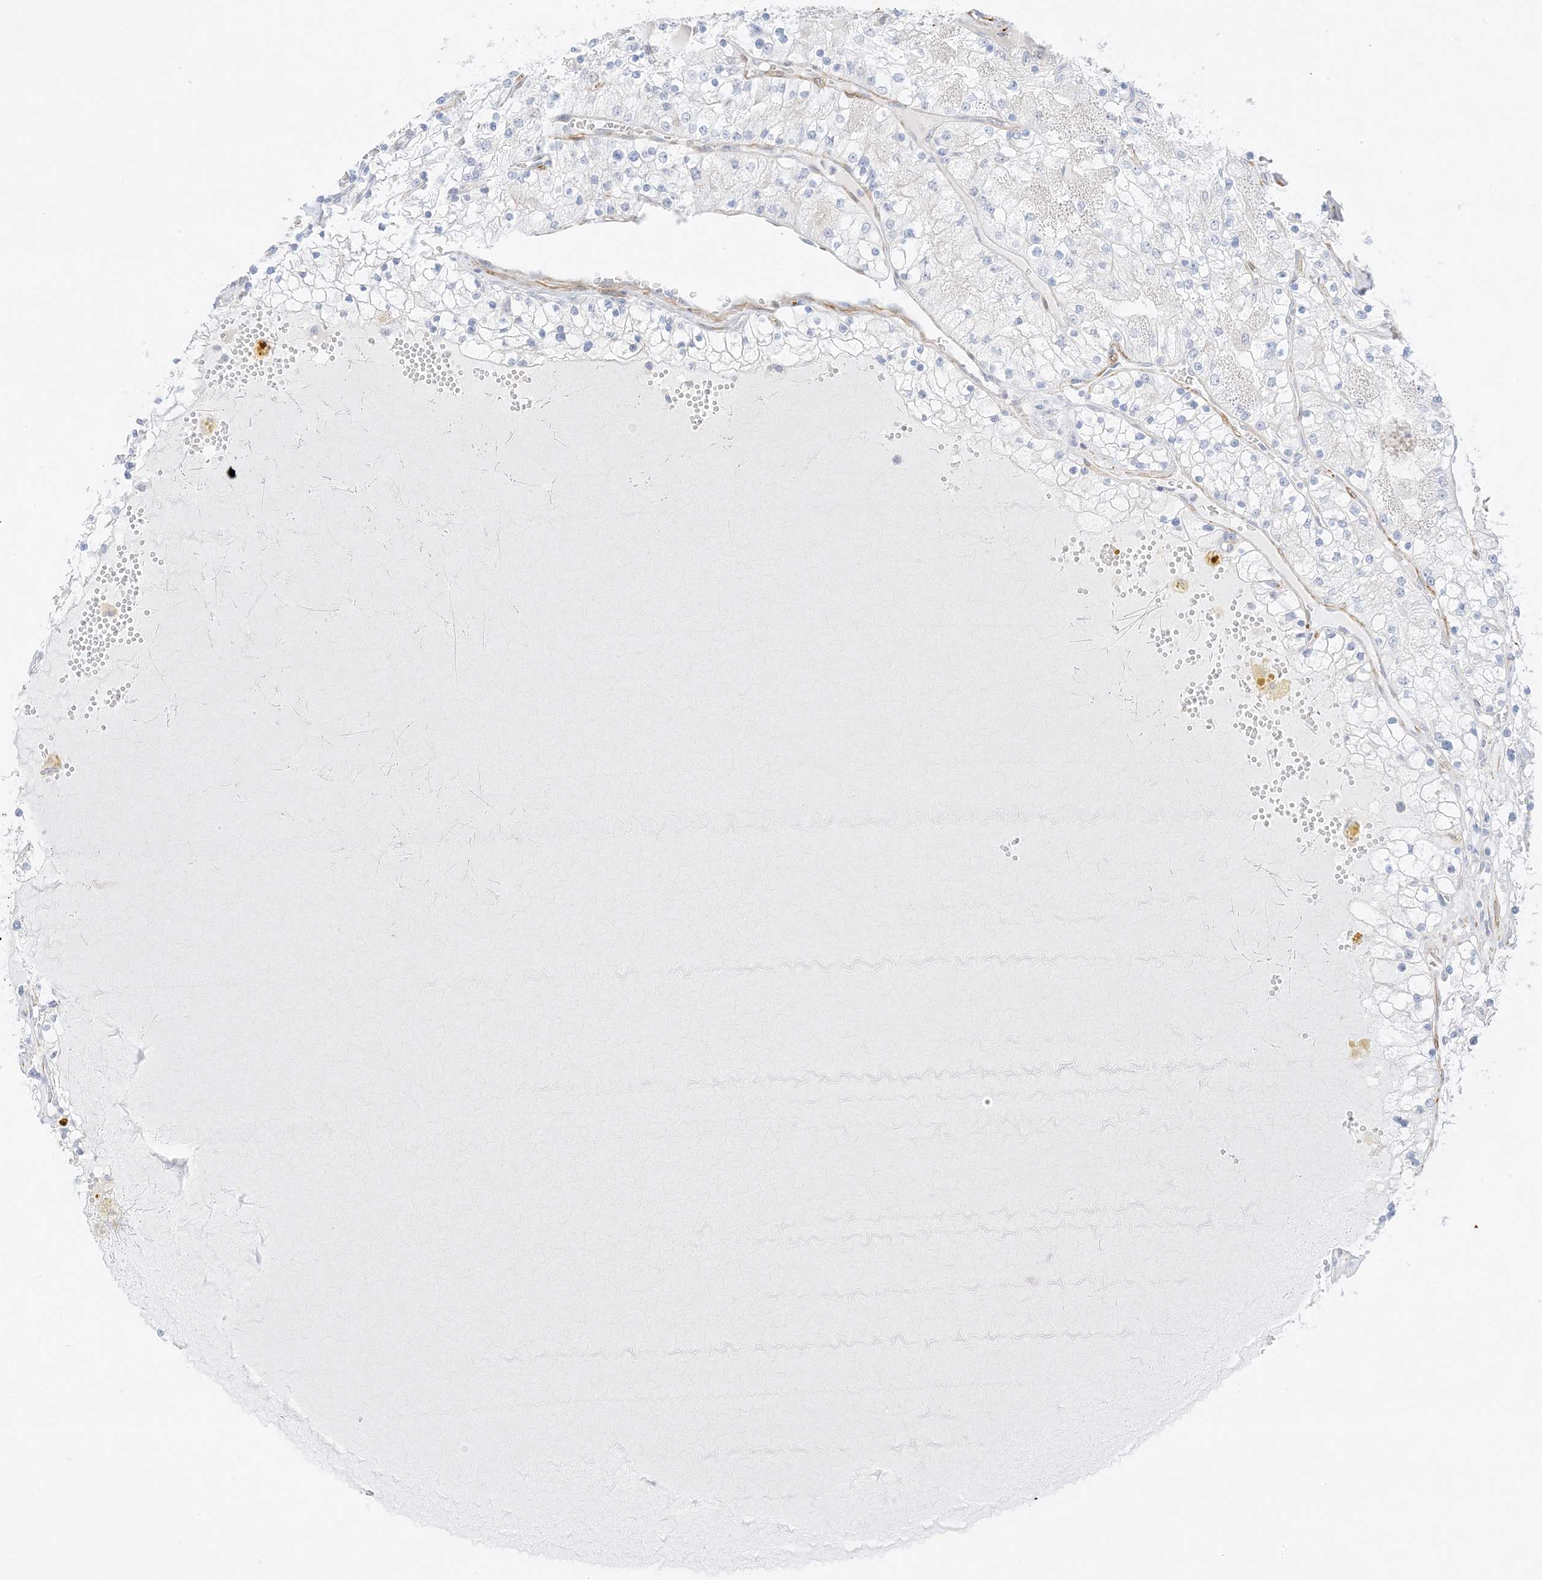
{"staining": {"intensity": "negative", "quantity": "none", "location": "none"}, "tissue": "renal cancer", "cell_type": "Tumor cells", "image_type": "cancer", "snomed": [{"axis": "morphology", "description": "Normal tissue, NOS"}, {"axis": "morphology", "description": "Adenocarcinoma, NOS"}, {"axis": "topography", "description": "Kidney"}], "caption": "The histopathology image exhibits no significant staining in tumor cells of renal cancer. The staining was performed using DAB to visualize the protein expression in brown, while the nuclei were stained in blue with hematoxylin (Magnification: 20x).", "gene": "SLC22A13", "patient": {"sex": "male", "age": 68}}